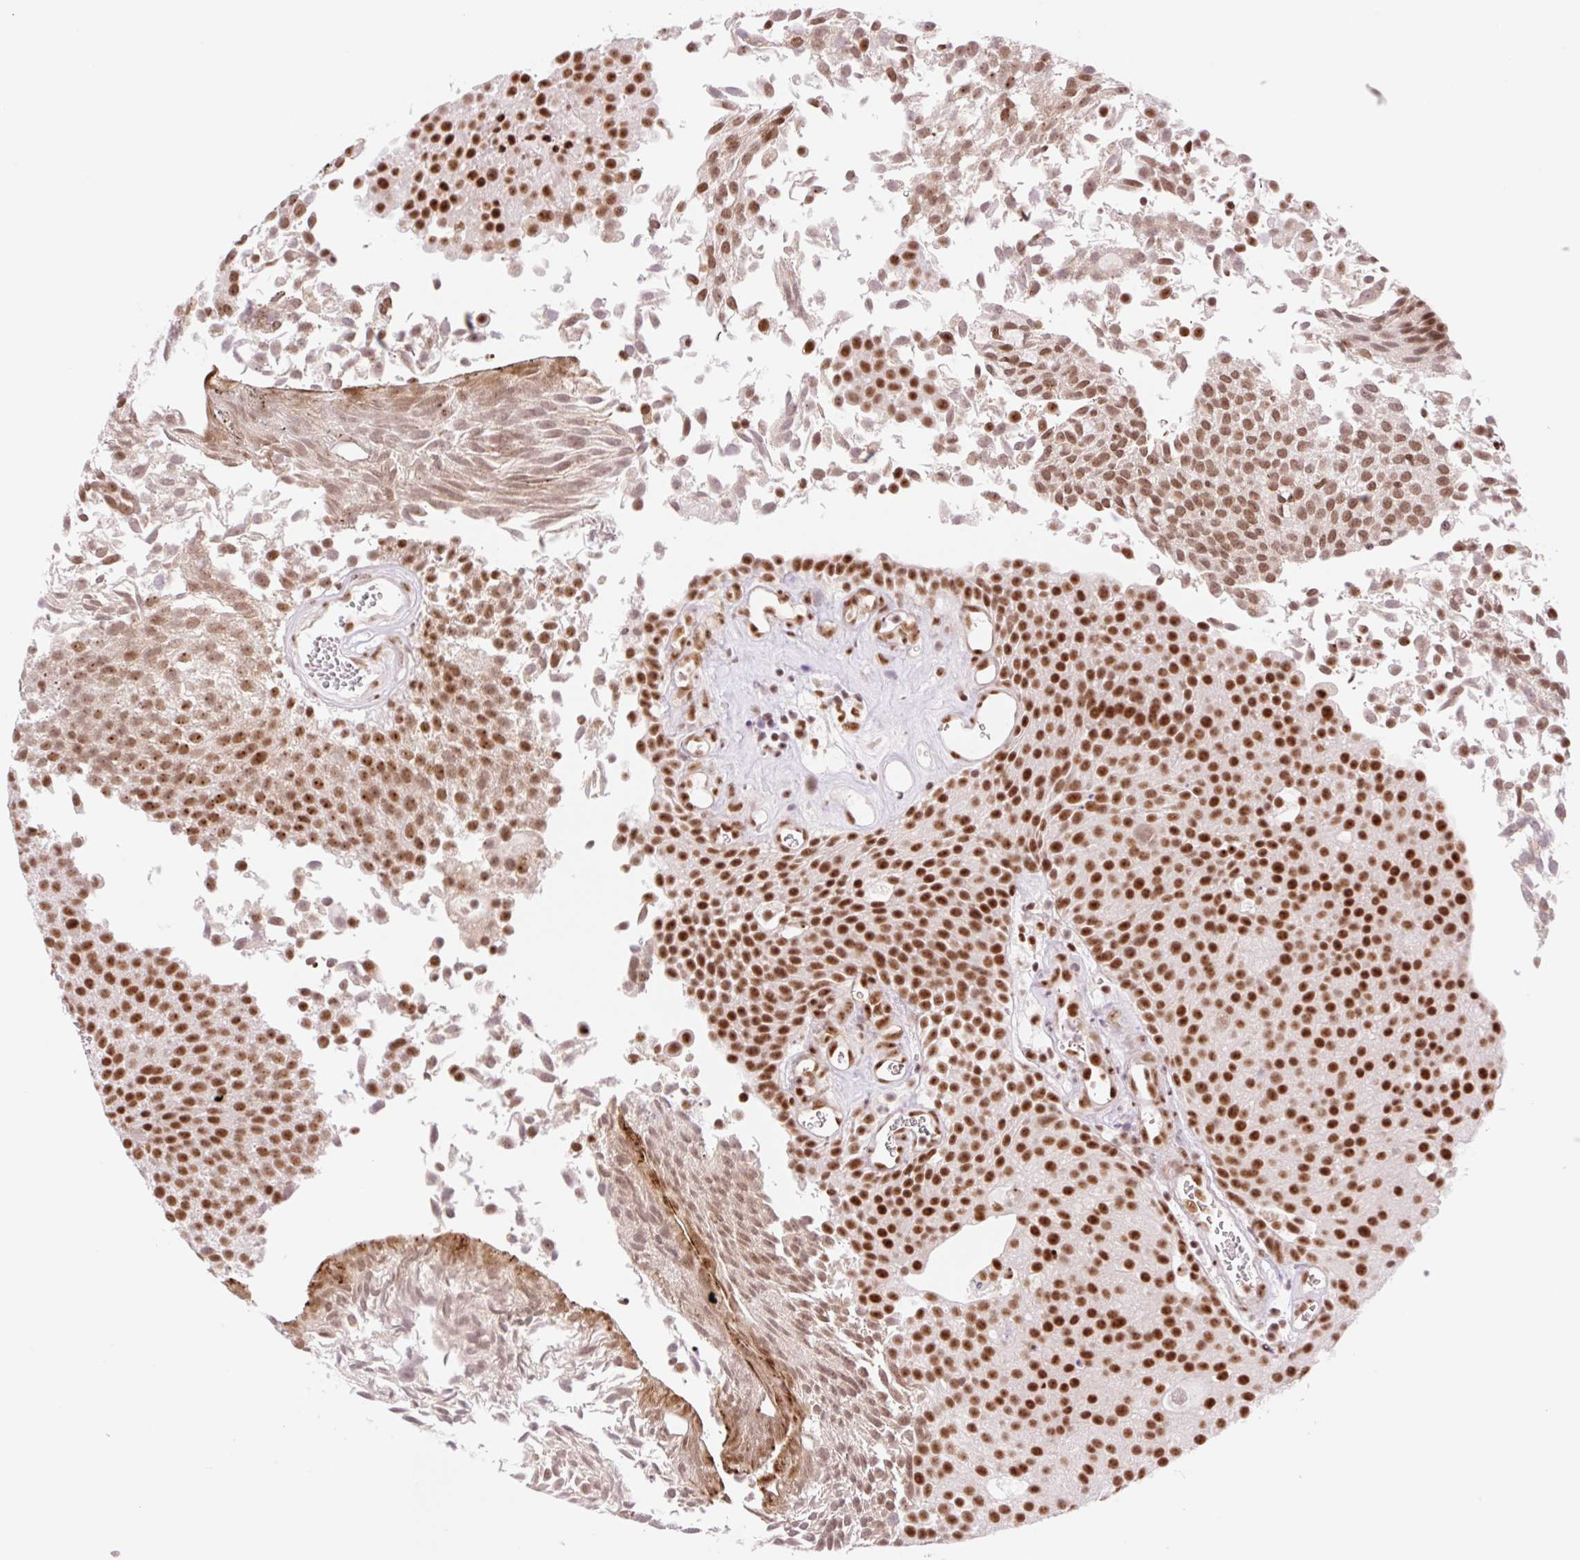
{"staining": {"intensity": "strong", "quantity": ">75%", "location": "nuclear"}, "tissue": "urothelial cancer", "cell_type": "Tumor cells", "image_type": "cancer", "snomed": [{"axis": "morphology", "description": "Urothelial carcinoma, Low grade"}, {"axis": "topography", "description": "Urinary bladder"}], "caption": "A high-resolution micrograph shows immunohistochemistry (IHC) staining of urothelial cancer, which demonstrates strong nuclear staining in approximately >75% of tumor cells.", "gene": "PRDM11", "patient": {"sex": "female", "age": 79}}